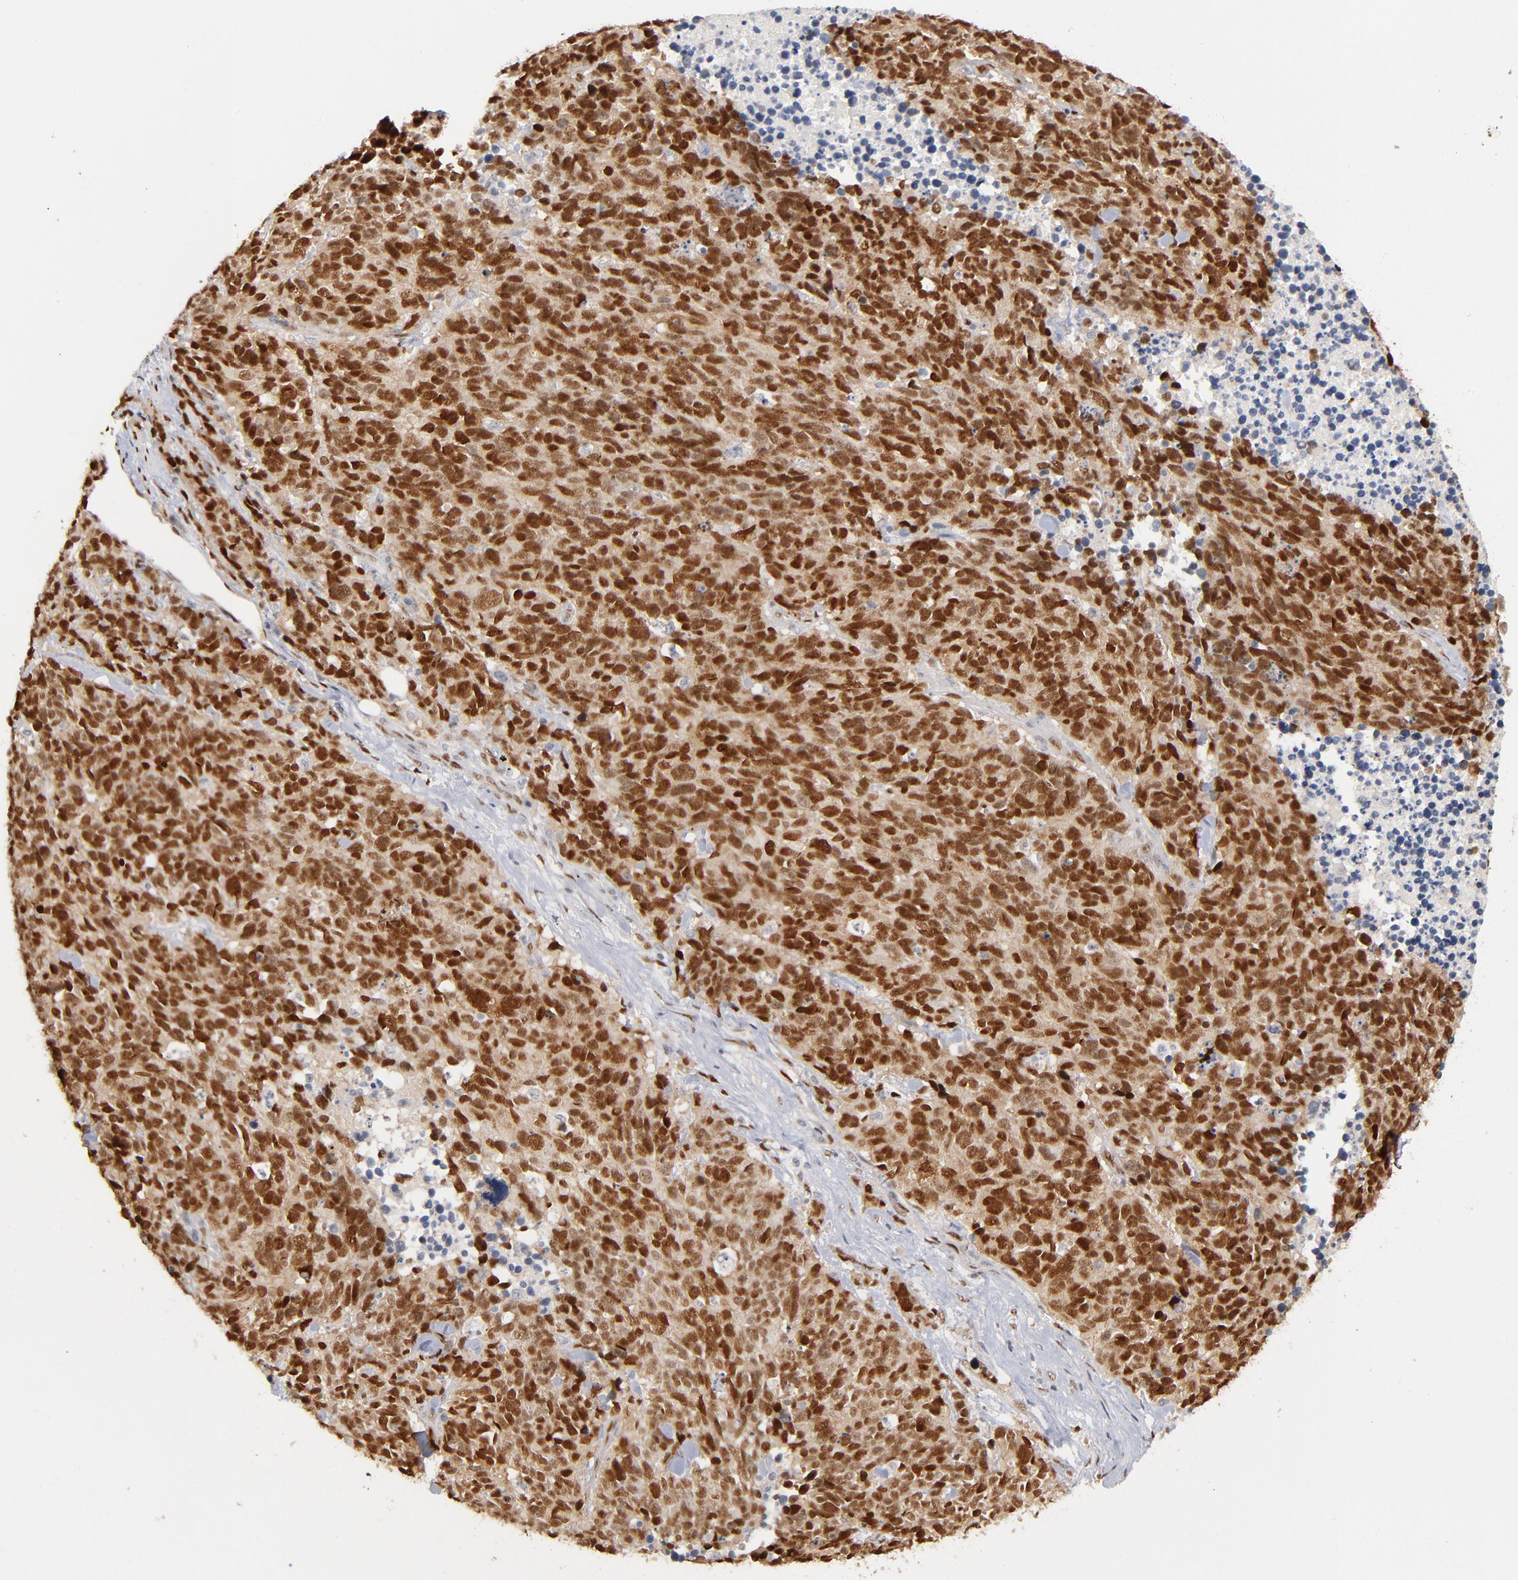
{"staining": {"intensity": "strong", "quantity": ">75%", "location": "nuclear"}, "tissue": "lung cancer", "cell_type": "Tumor cells", "image_type": "cancer", "snomed": [{"axis": "morphology", "description": "Neoplasm, malignant, NOS"}, {"axis": "topography", "description": "Lung"}], "caption": "IHC of malignant neoplasm (lung) demonstrates high levels of strong nuclear expression in approximately >75% of tumor cells.", "gene": "NFIB", "patient": {"sex": "female", "age": 58}}